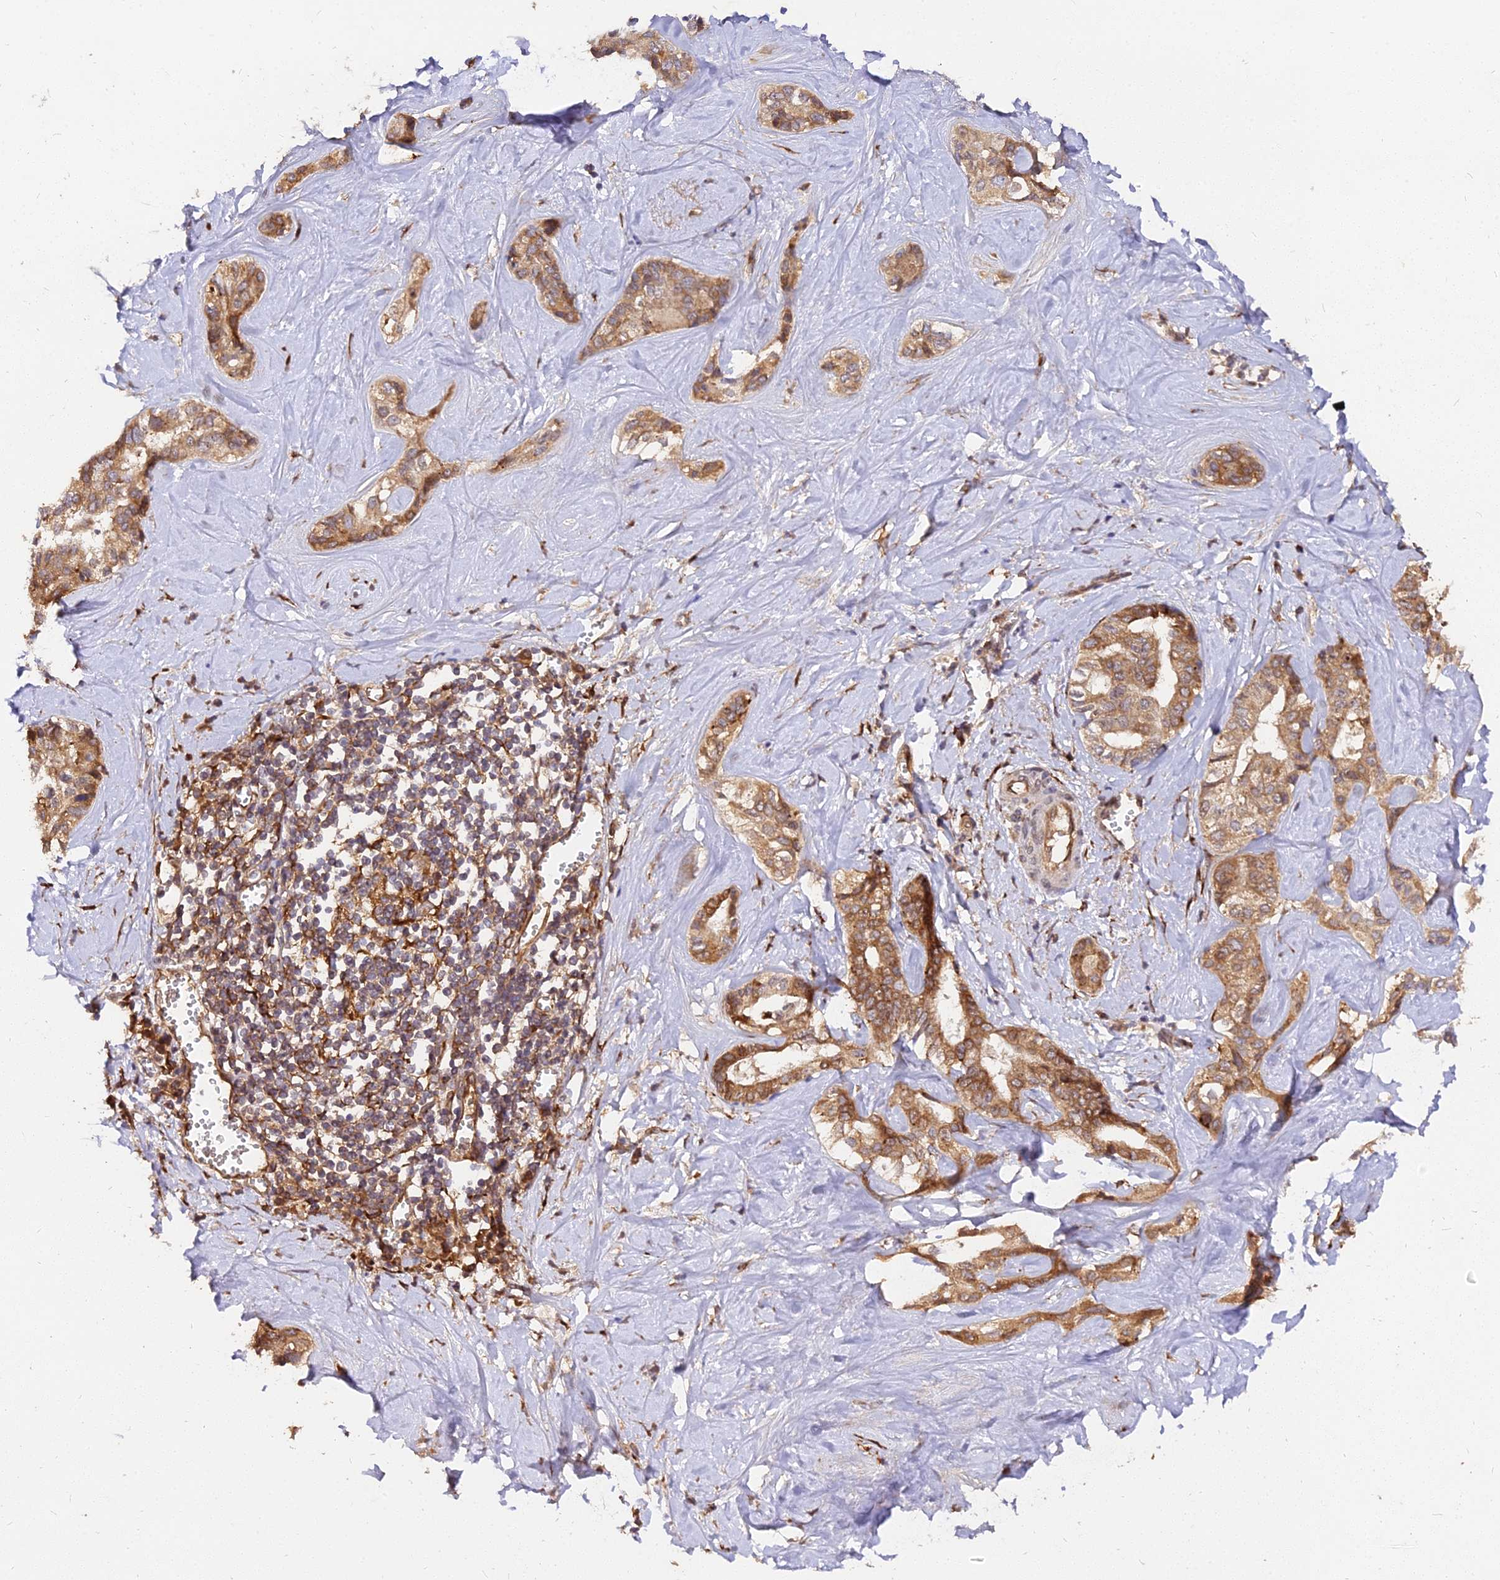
{"staining": {"intensity": "moderate", "quantity": ">75%", "location": "cytoplasmic/membranous"}, "tissue": "liver cancer", "cell_type": "Tumor cells", "image_type": "cancer", "snomed": [{"axis": "morphology", "description": "Cholangiocarcinoma"}, {"axis": "topography", "description": "Liver"}], "caption": "A medium amount of moderate cytoplasmic/membranous positivity is present in approximately >75% of tumor cells in liver cancer tissue.", "gene": "PDE4D", "patient": {"sex": "female", "age": 77}}